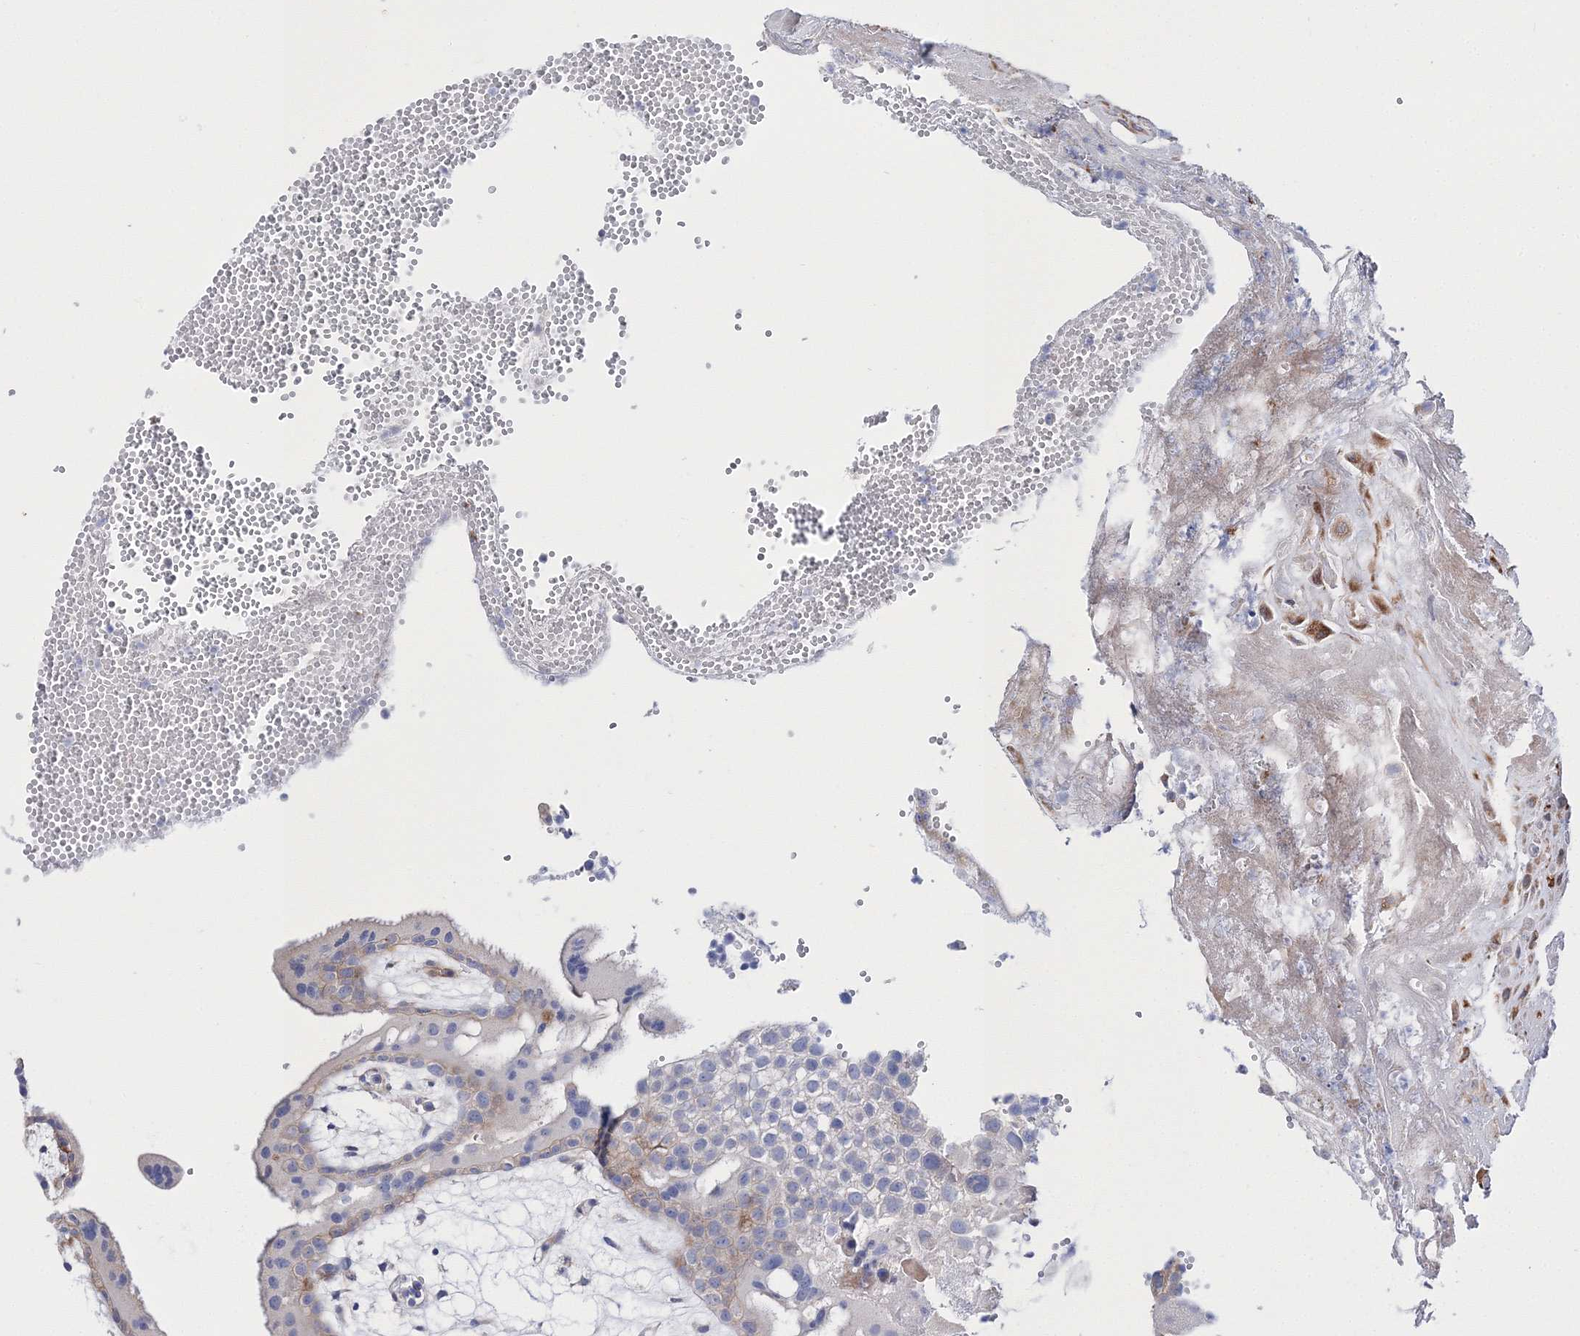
{"staining": {"intensity": "strong", "quantity": ">75%", "location": "cytoplasmic/membranous"}, "tissue": "placenta", "cell_type": "Decidual cells", "image_type": "normal", "snomed": [{"axis": "morphology", "description": "Normal tissue, NOS"}, {"axis": "topography", "description": "Placenta"}], "caption": "Unremarkable placenta displays strong cytoplasmic/membranous staining in approximately >75% of decidual cells.", "gene": "ARHGAP32", "patient": {"sex": "female", "age": 18}}